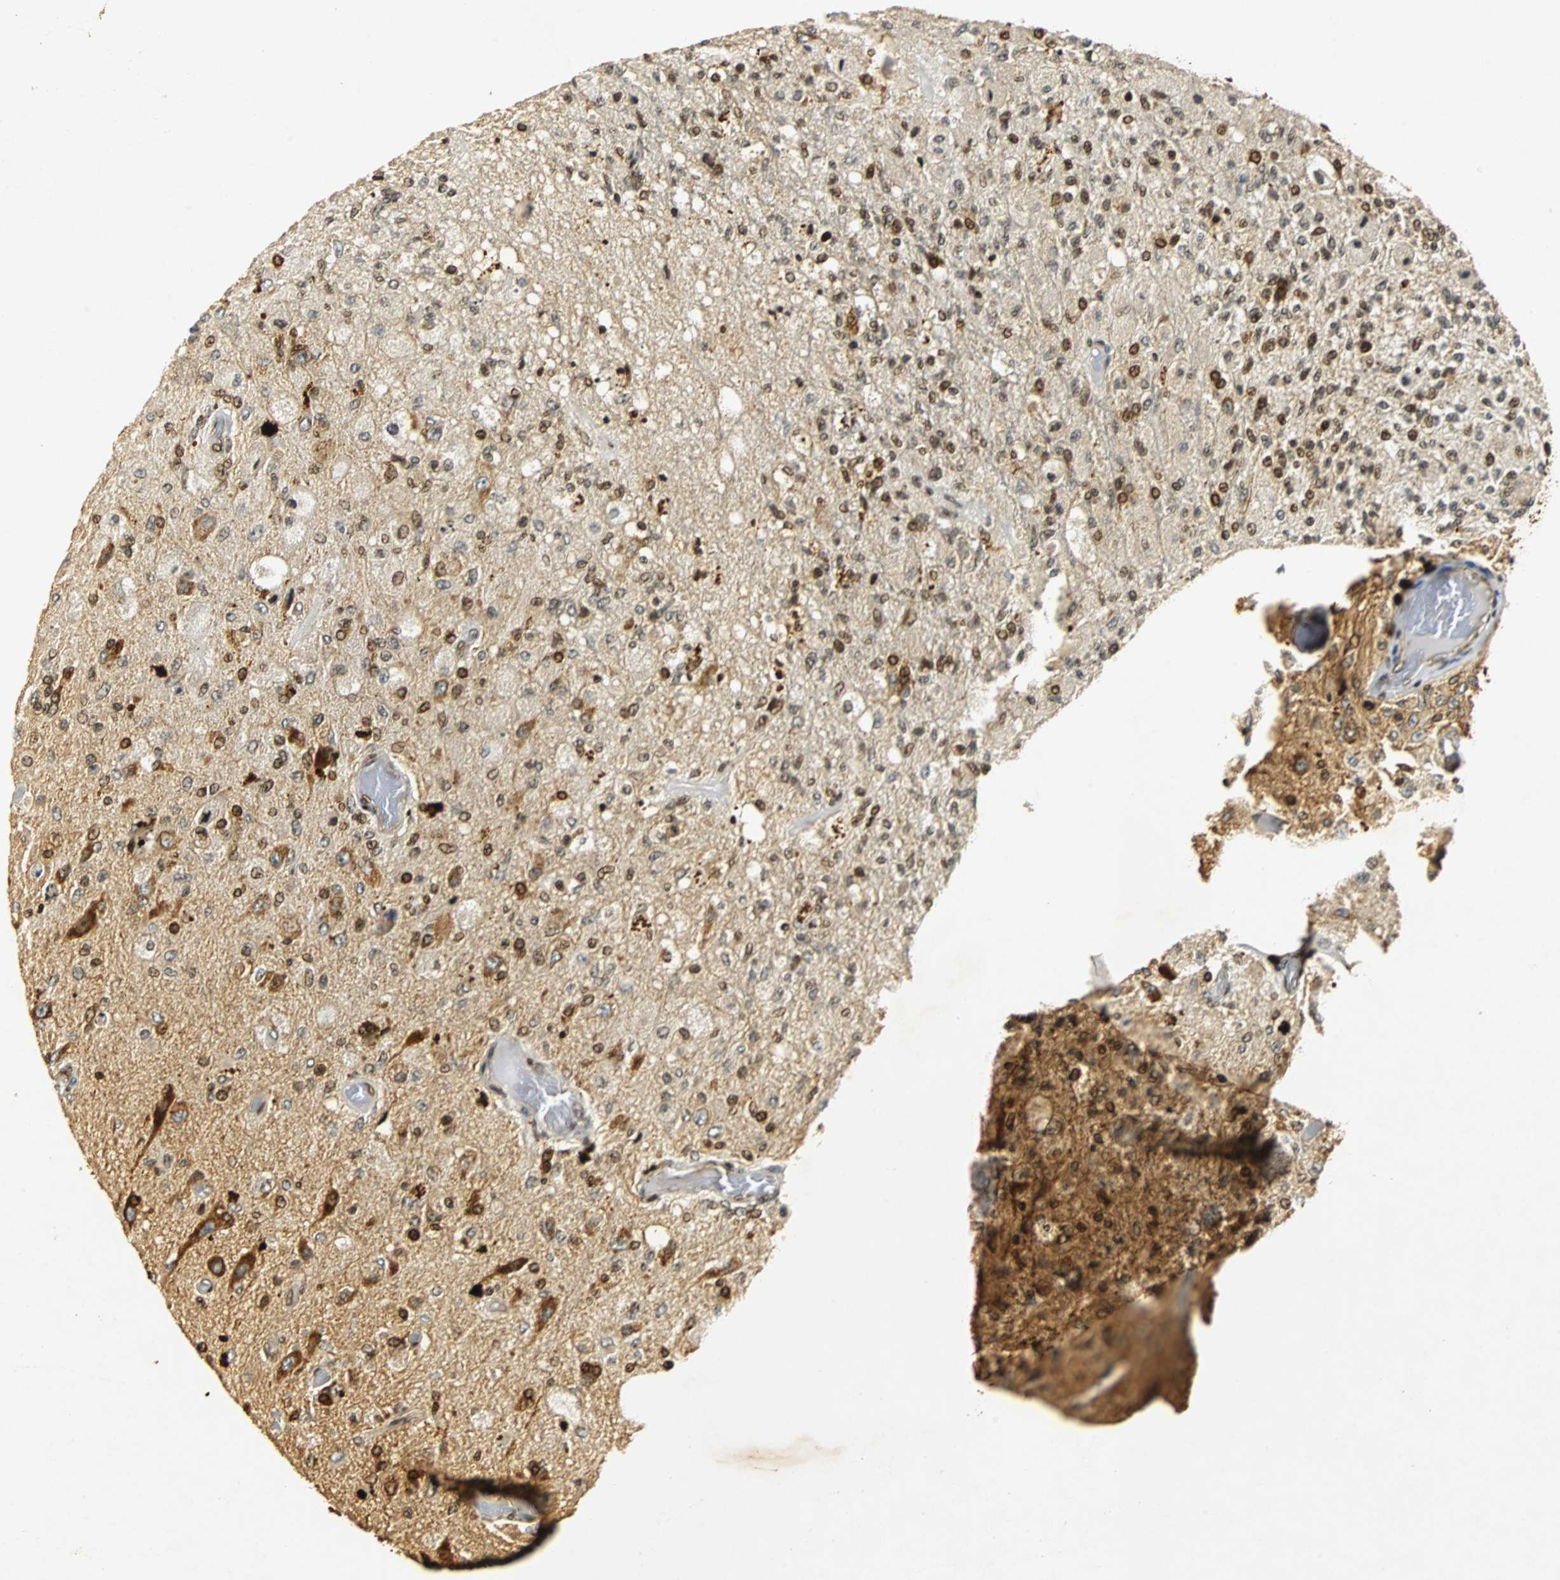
{"staining": {"intensity": "strong", "quantity": ">75%", "location": "cytoplasmic/membranous,nuclear"}, "tissue": "glioma", "cell_type": "Tumor cells", "image_type": "cancer", "snomed": [{"axis": "morphology", "description": "Normal tissue, NOS"}, {"axis": "morphology", "description": "Glioma, malignant, High grade"}, {"axis": "topography", "description": "Cerebral cortex"}], "caption": "IHC micrograph of neoplastic tissue: high-grade glioma (malignant) stained using IHC exhibits high levels of strong protein expression localized specifically in the cytoplasmic/membranous and nuclear of tumor cells, appearing as a cytoplasmic/membranous and nuclear brown color.", "gene": "TUBA4A", "patient": {"sex": "male", "age": 77}}